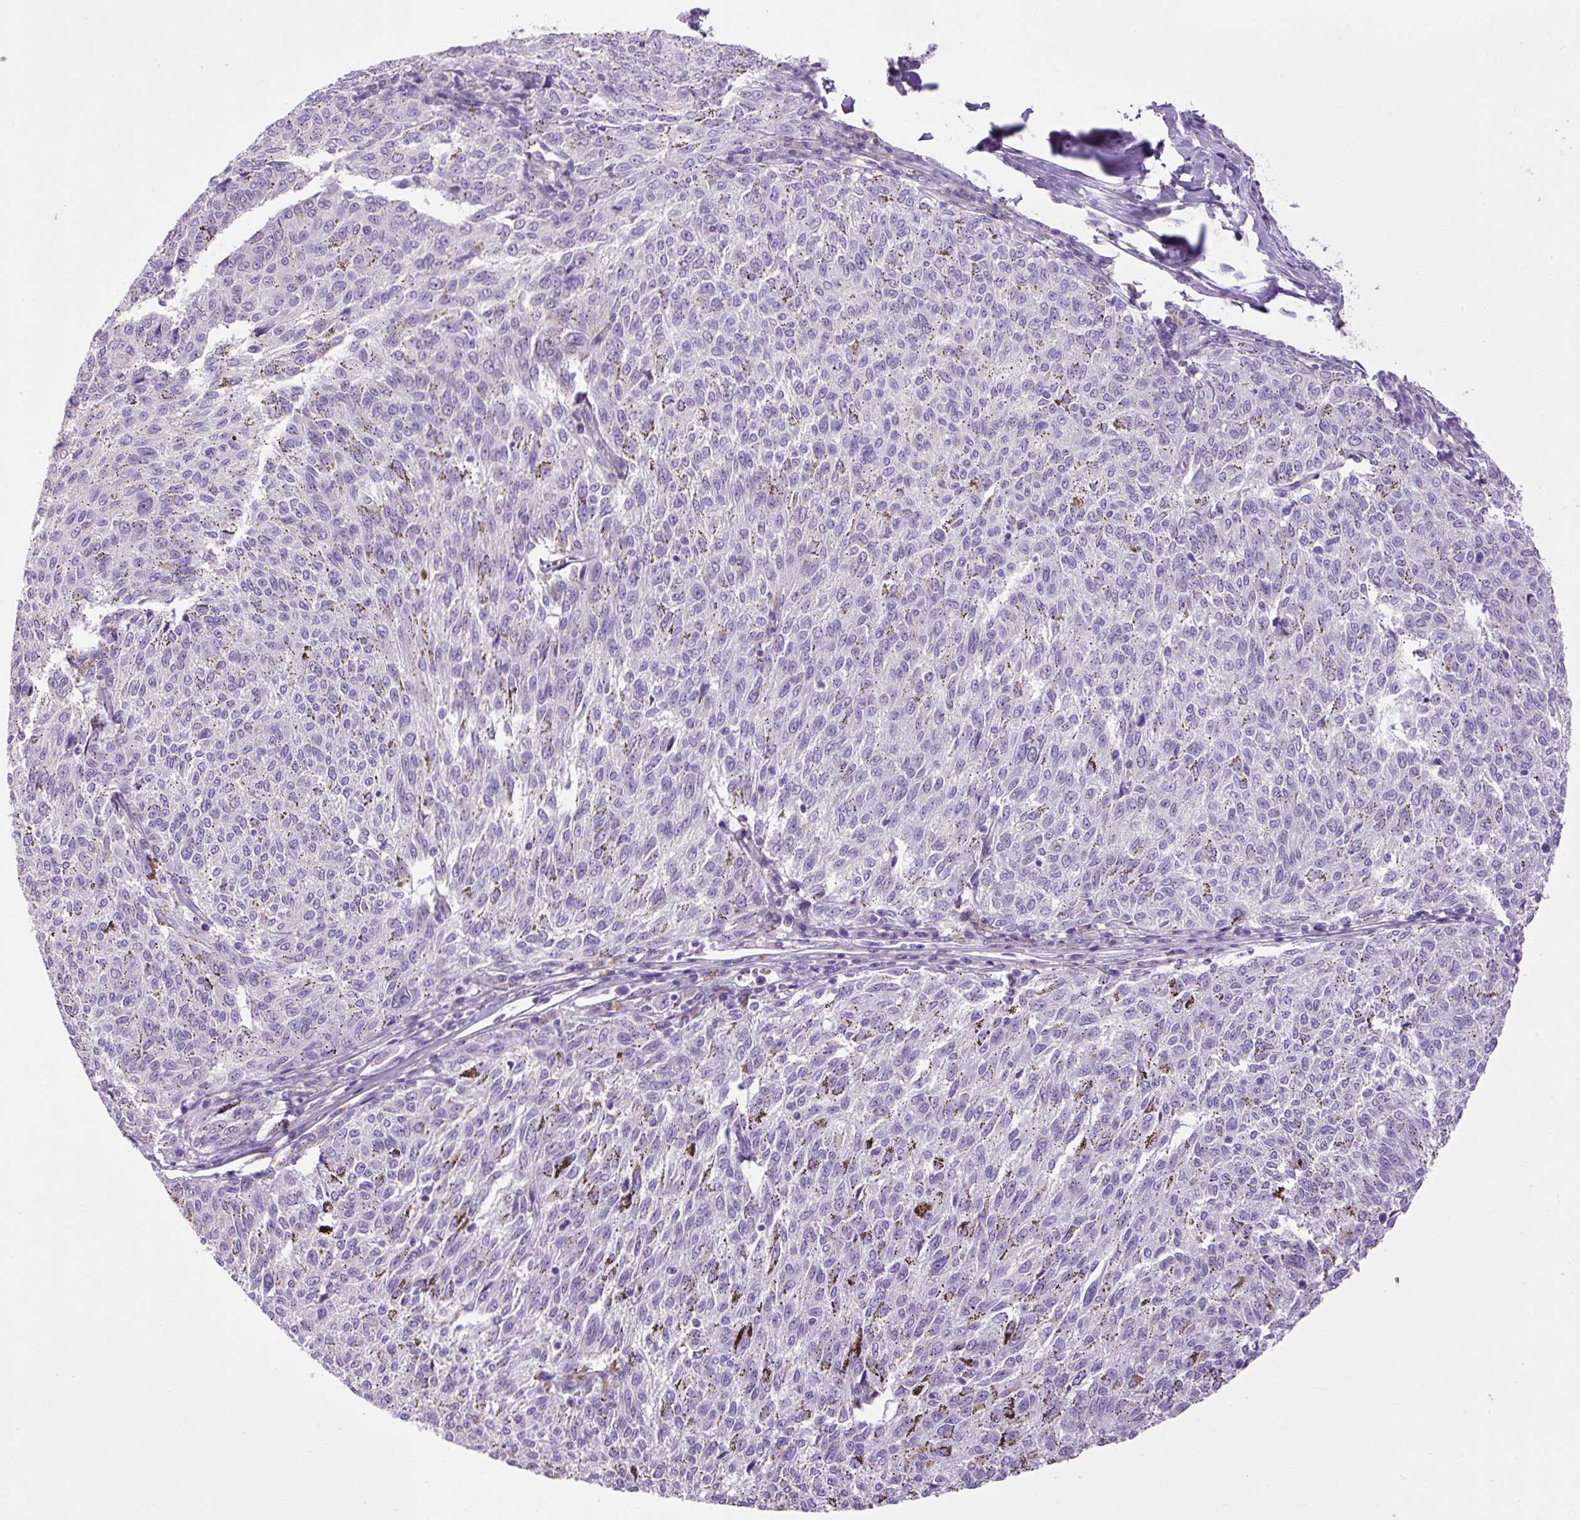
{"staining": {"intensity": "negative", "quantity": "none", "location": "none"}, "tissue": "melanoma", "cell_type": "Tumor cells", "image_type": "cancer", "snomed": [{"axis": "morphology", "description": "Malignant melanoma, NOS"}, {"axis": "topography", "description": "Skin"}], "caption": "Human malignant melanoma stained for a protein using immunohistochemistry (IHC) shows no staining in tumor cells.", "gene": "VWA7", "patient": {"sex": "female", "age": 72}}